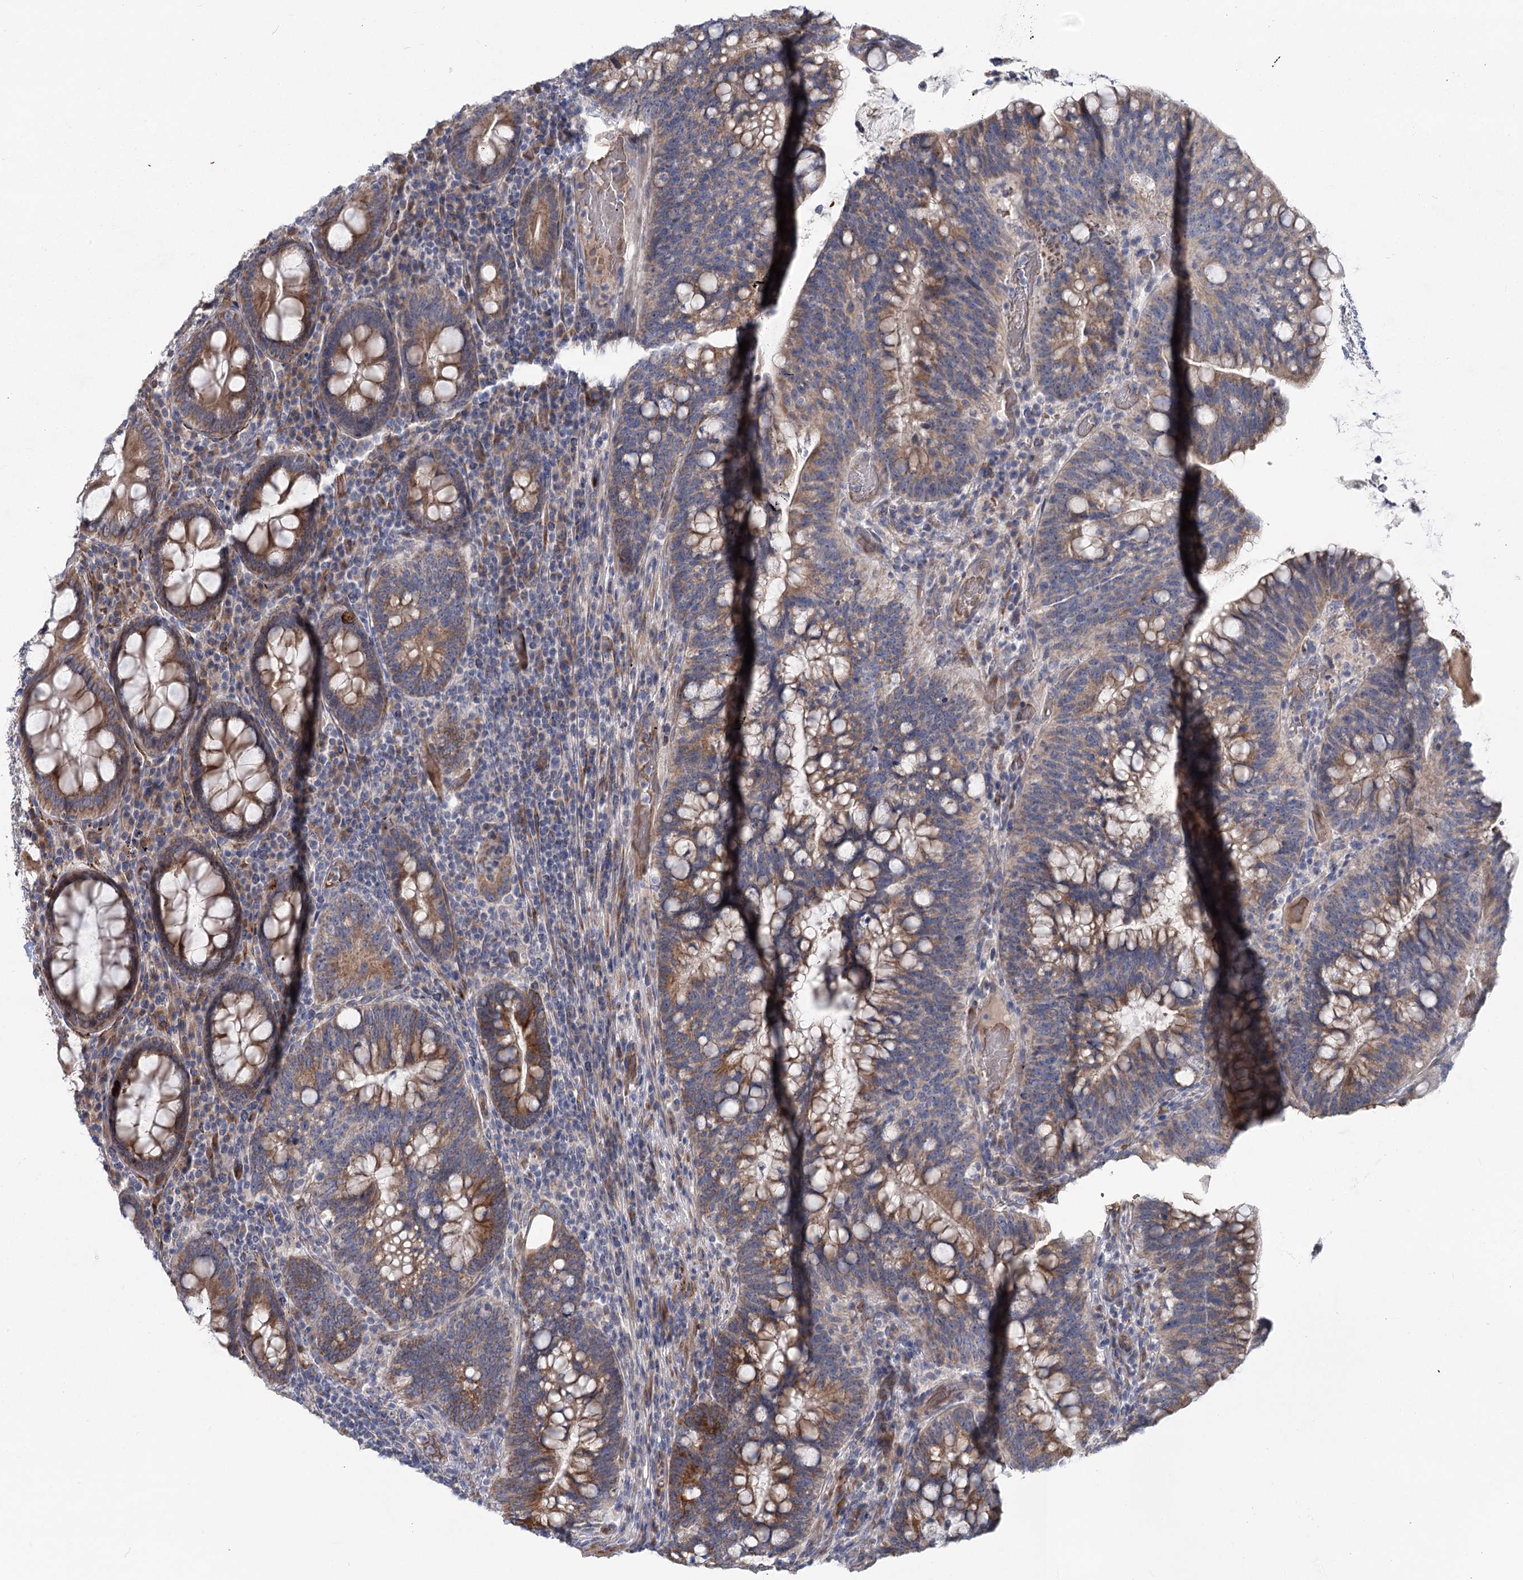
{"staining": {"intensity": "moderate", "quantity": ">75%", "location": "cytoplasmic/membranous"}, "tissue": "colorectal cancer", "cell_type": "Tumor cells", "image_type": "cancer", "snomed": [{"axis": "morphology", "description": "Adenocarcinoma, NOS"}, {"axis": "topography", "description": "Colon"}], "caption": "Approximately >75% of tumor cells in human adenocarcinoma (colorectal) show moderate cytoplasmic/membranous protein expression as visualized by brown immunohistochemical staining.", "gene": "CIB4", "patient": {"sex": "female", "age": 66}}